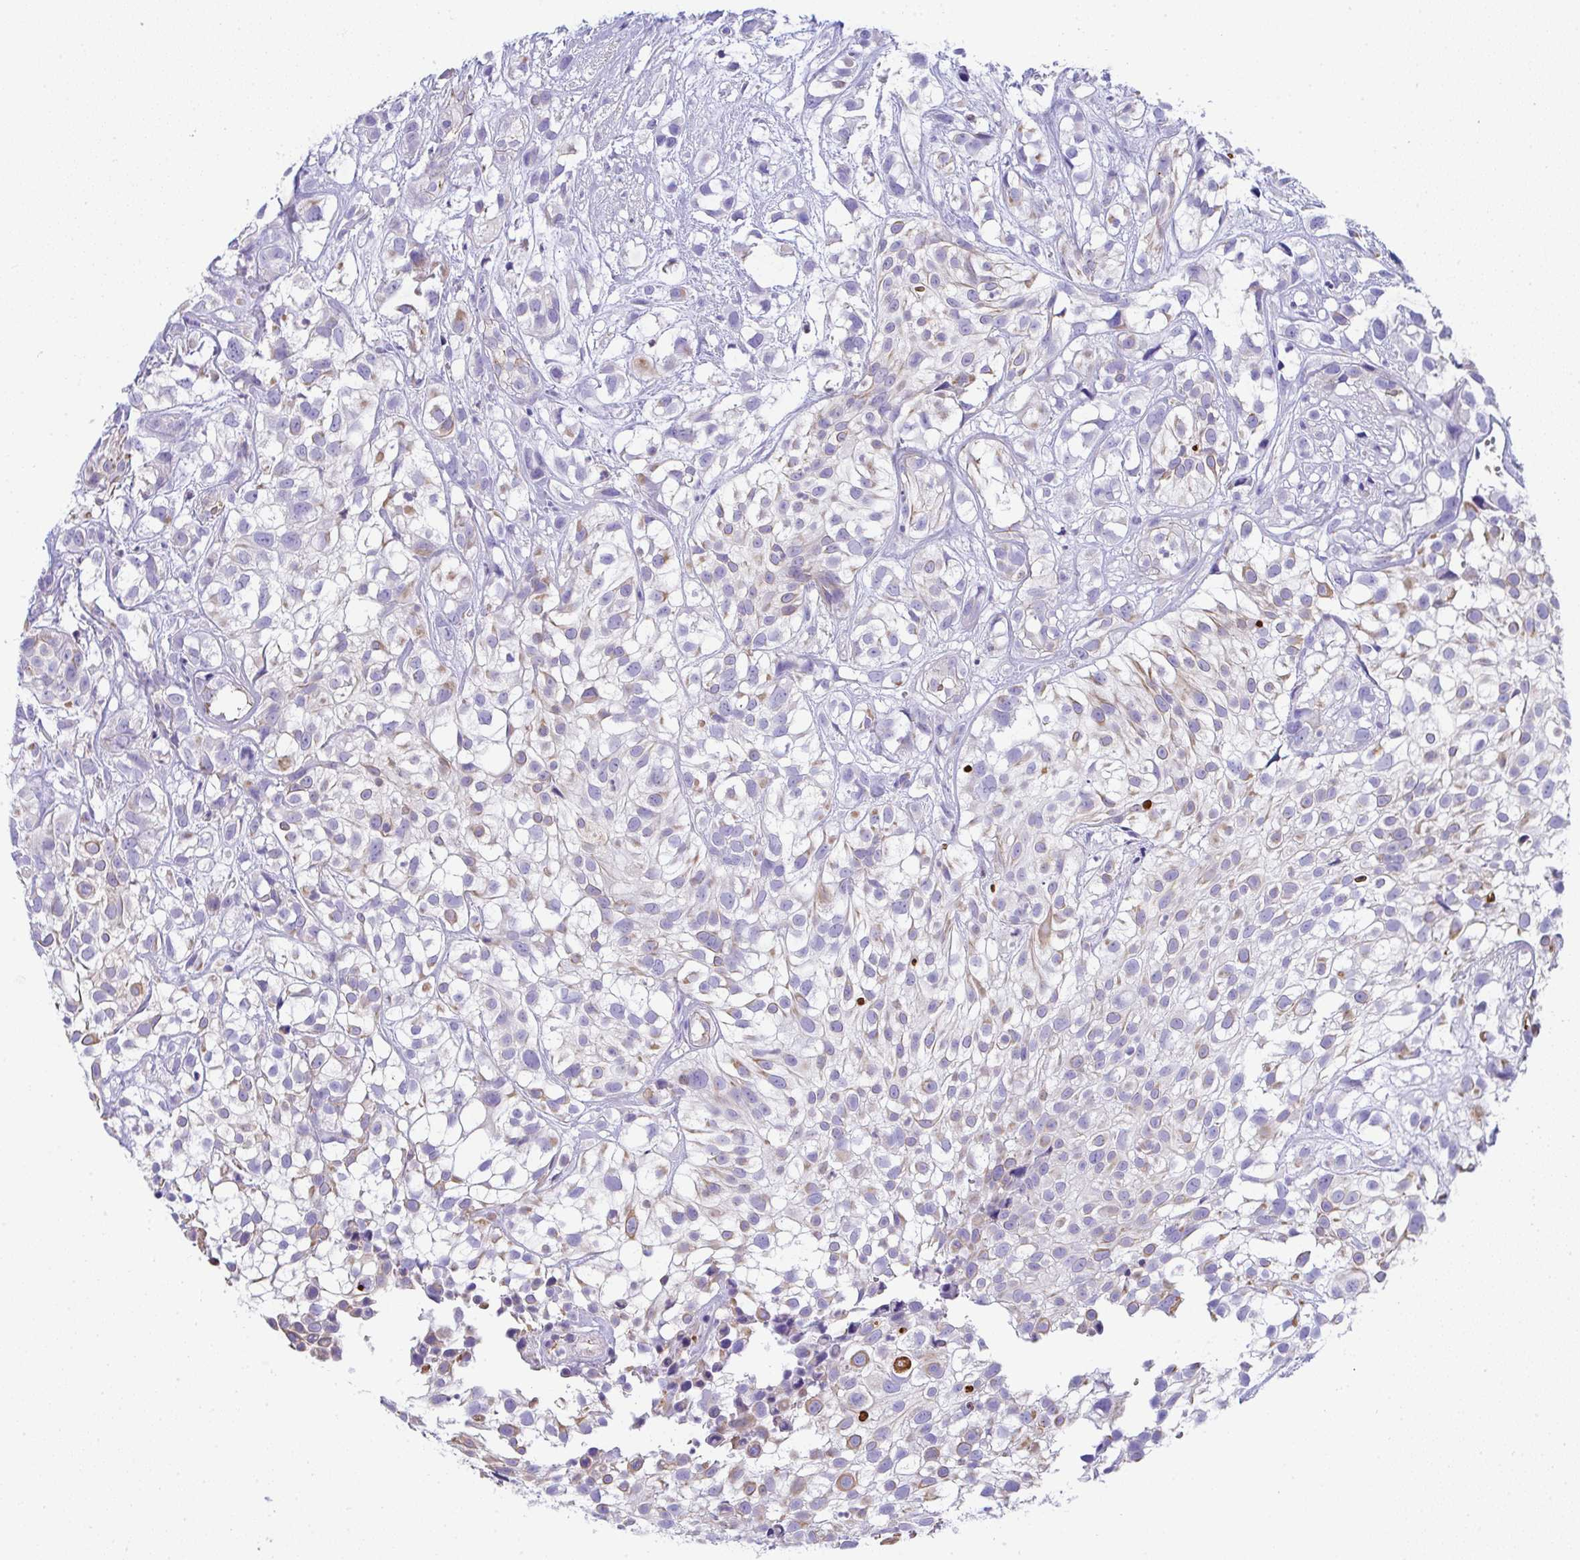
{"staining": {"intensity": "weak", "quantity": "<25%", "location": "cytoplasmic/membranous"}, "tissue": "urothelial cancer", "cell_type": "Tumor cells", "image_type": "cancer", "snomed": [{"axis": "morphology", "description": "Urothelial carcinoma, High grade"}, {"axis": "topography", "description": "Urinary bladder"}], "caption": "High-grade urothelial carcinoma was stained to show a protein in brown. There is no significant positivity in tumor cells.", "gene": "TNFAIP8", "patient": {"sex": "male", "age": 56}}